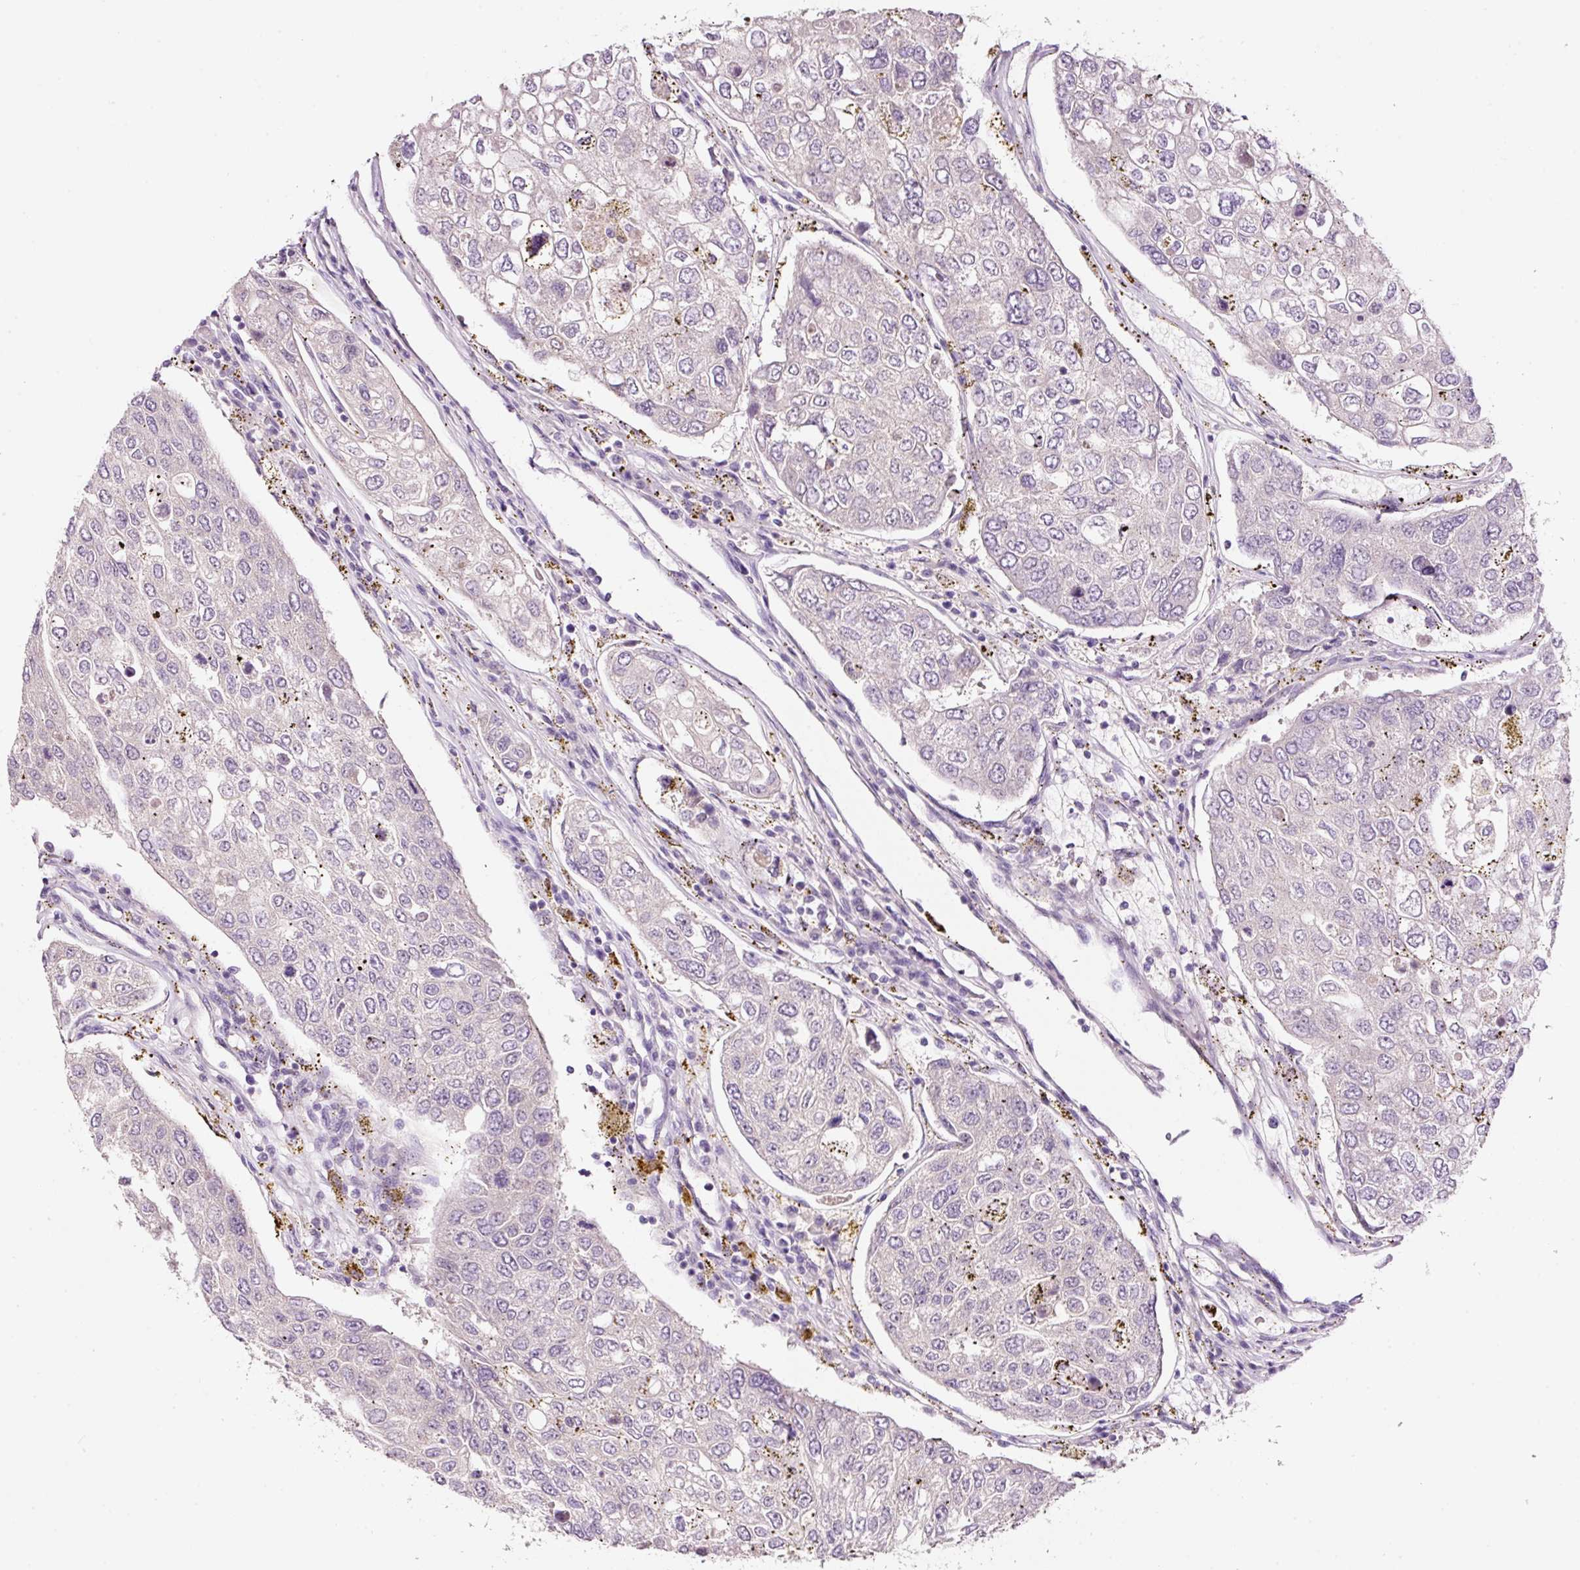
{"staining": {"intensity": "negative", "quantity": "none", "location": "none"}, "tissue": "urothelial cancer", "cell_type": "Tumor cells", "image_type": "cancer", "snomed": [{"axis": "morphology", "description": "Urothelial carcinoma, High grade"}, {"axis": "topography", "description": "Lymph node"}, {"axis": "topography", "description": "Urinary bladder"}], "caption": "High-grade urothelial carcinoma stained for a protein using immunohistochemistry displays no expression tumor cells.", "gene": "TENT5C", "patient": {"sex": "male", "age": 51}}